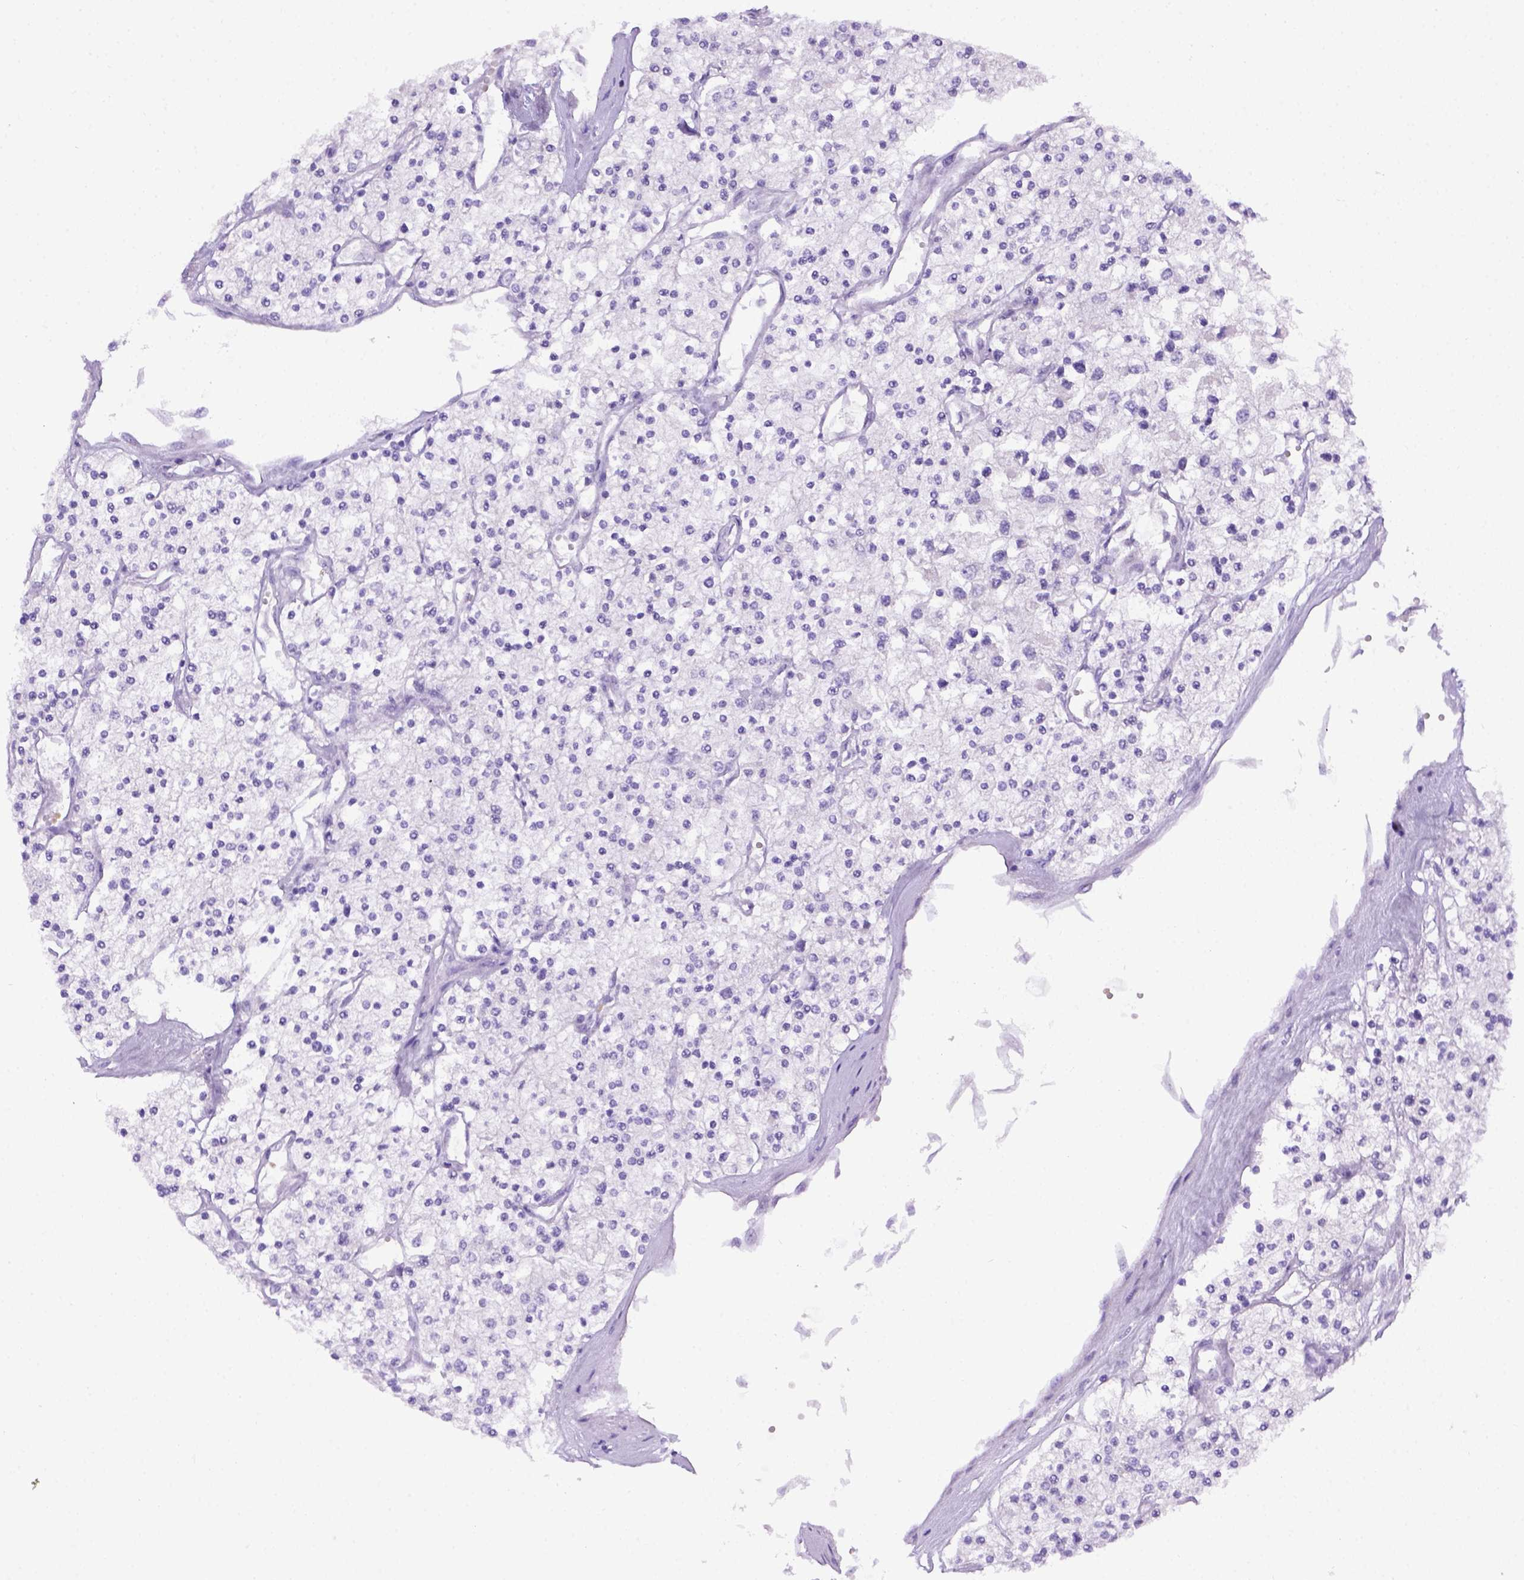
{"staining": {"intensity": "negative", "quantity": "none", "location": "none"}, "tissue": "renal cancer", "cell_type": "Tumor cells", "image_type": "cancer", "snomed": [{"axis": "morphology", "description": "Adenocarcinoma, NOS"}, {"axis": "topography", "description": "Kidney"}], "caption": "An IHC photomicrograph of adenocarcinoma (renal) is shown. There is no staining in tumor cells of adenocarcinoma (renal).", "gene": "ITIH4", "patient": {"sex": "male", "age": 80}}